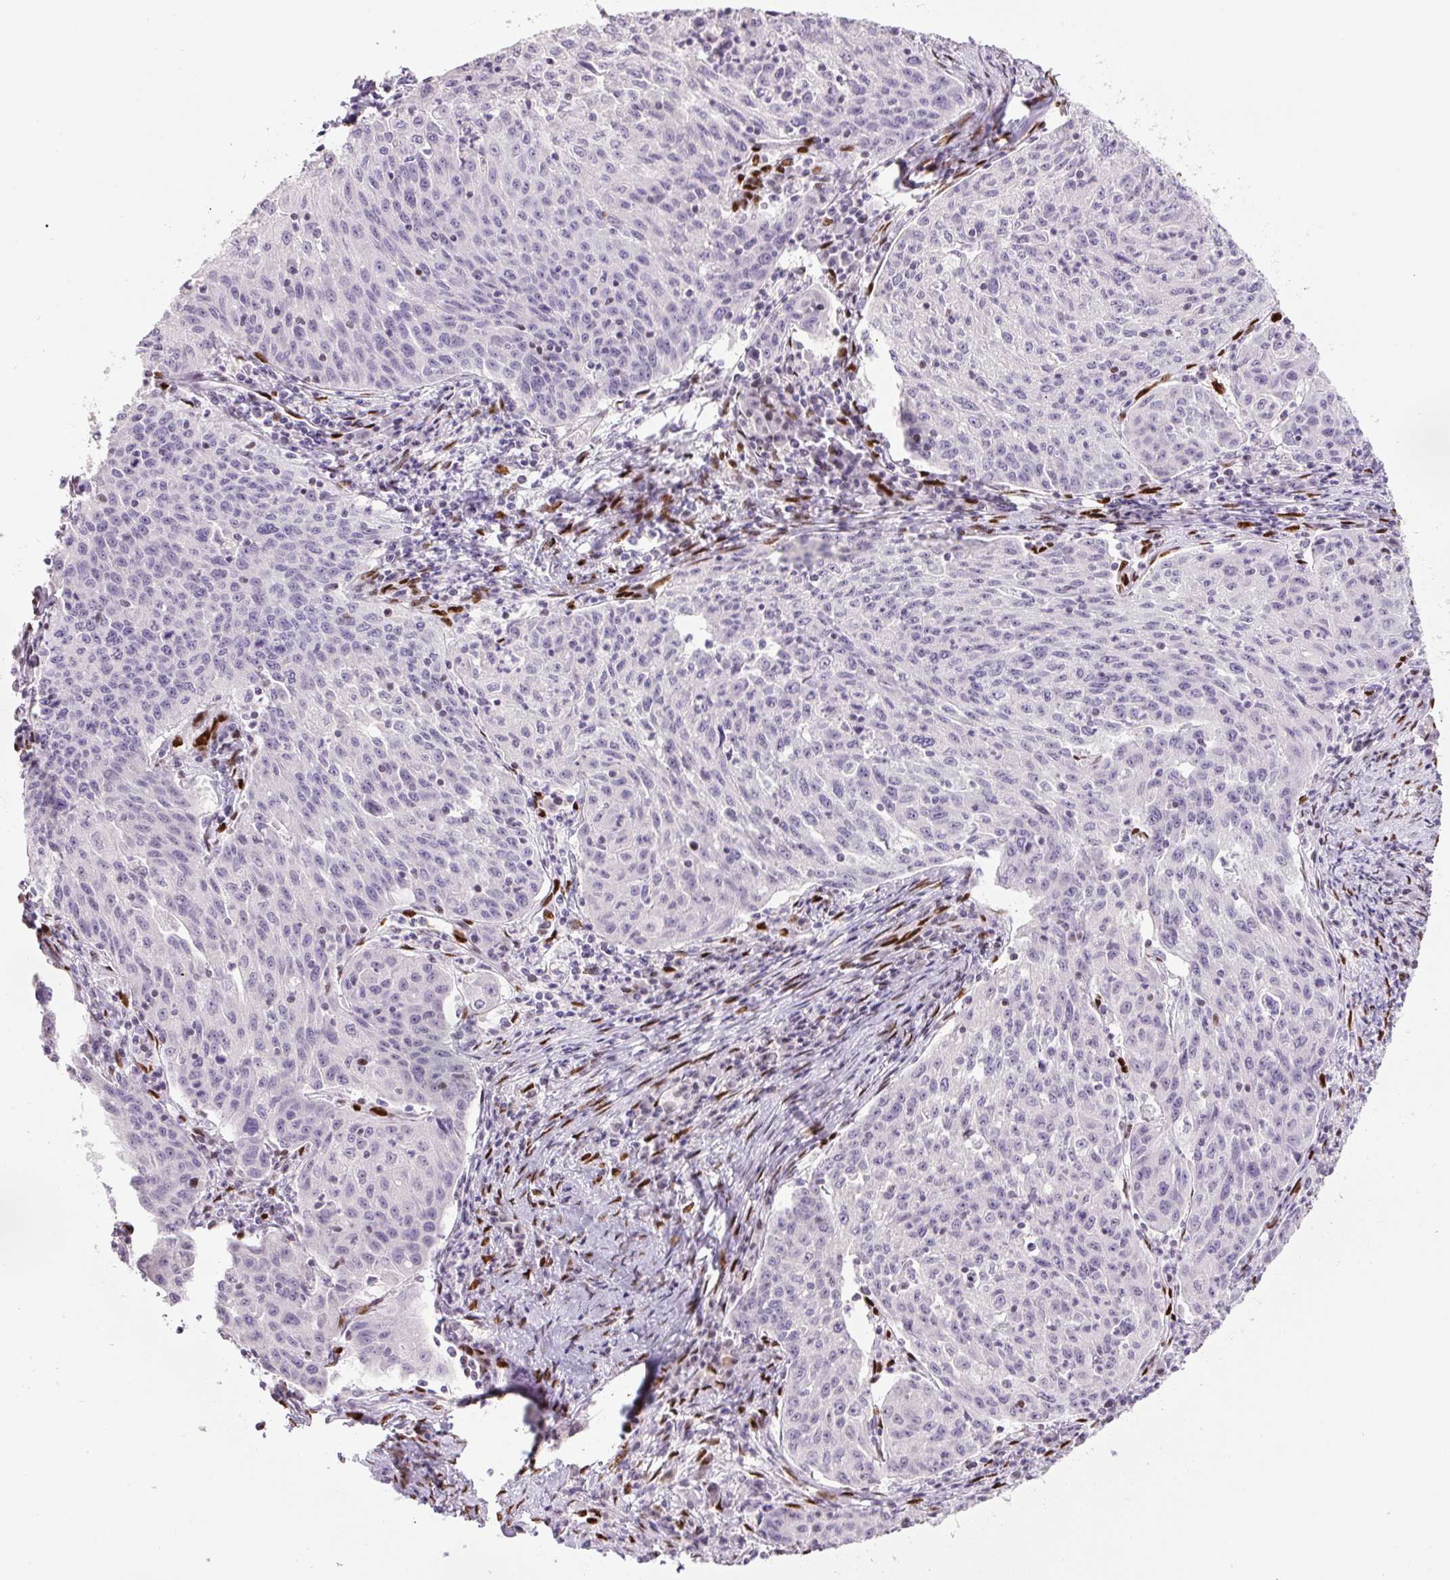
{"staining": {"intensity": "negative", "quantity": "none", "location": "none"}, "tissue": "lung cancer", "cell_type": "Tumor cells", "image_type": "cancer", "snomed": [{"axis": "morphology", "description": "Squamous cell carcinoma, NOS"}, {"axis": "morphology", "description": "Squamous cell carcinoma, metastatic, NOS"}, {"axis": "topography", "description": "Bronchus"}, {"axis": "topography", "description": "Lung"}], "caption": "There is no significant positivity in tumor cells of lung metastatic squamous cell carcinoma.", "gene": "ZEB1", "patient": {"sex": "male", "age": 62}}